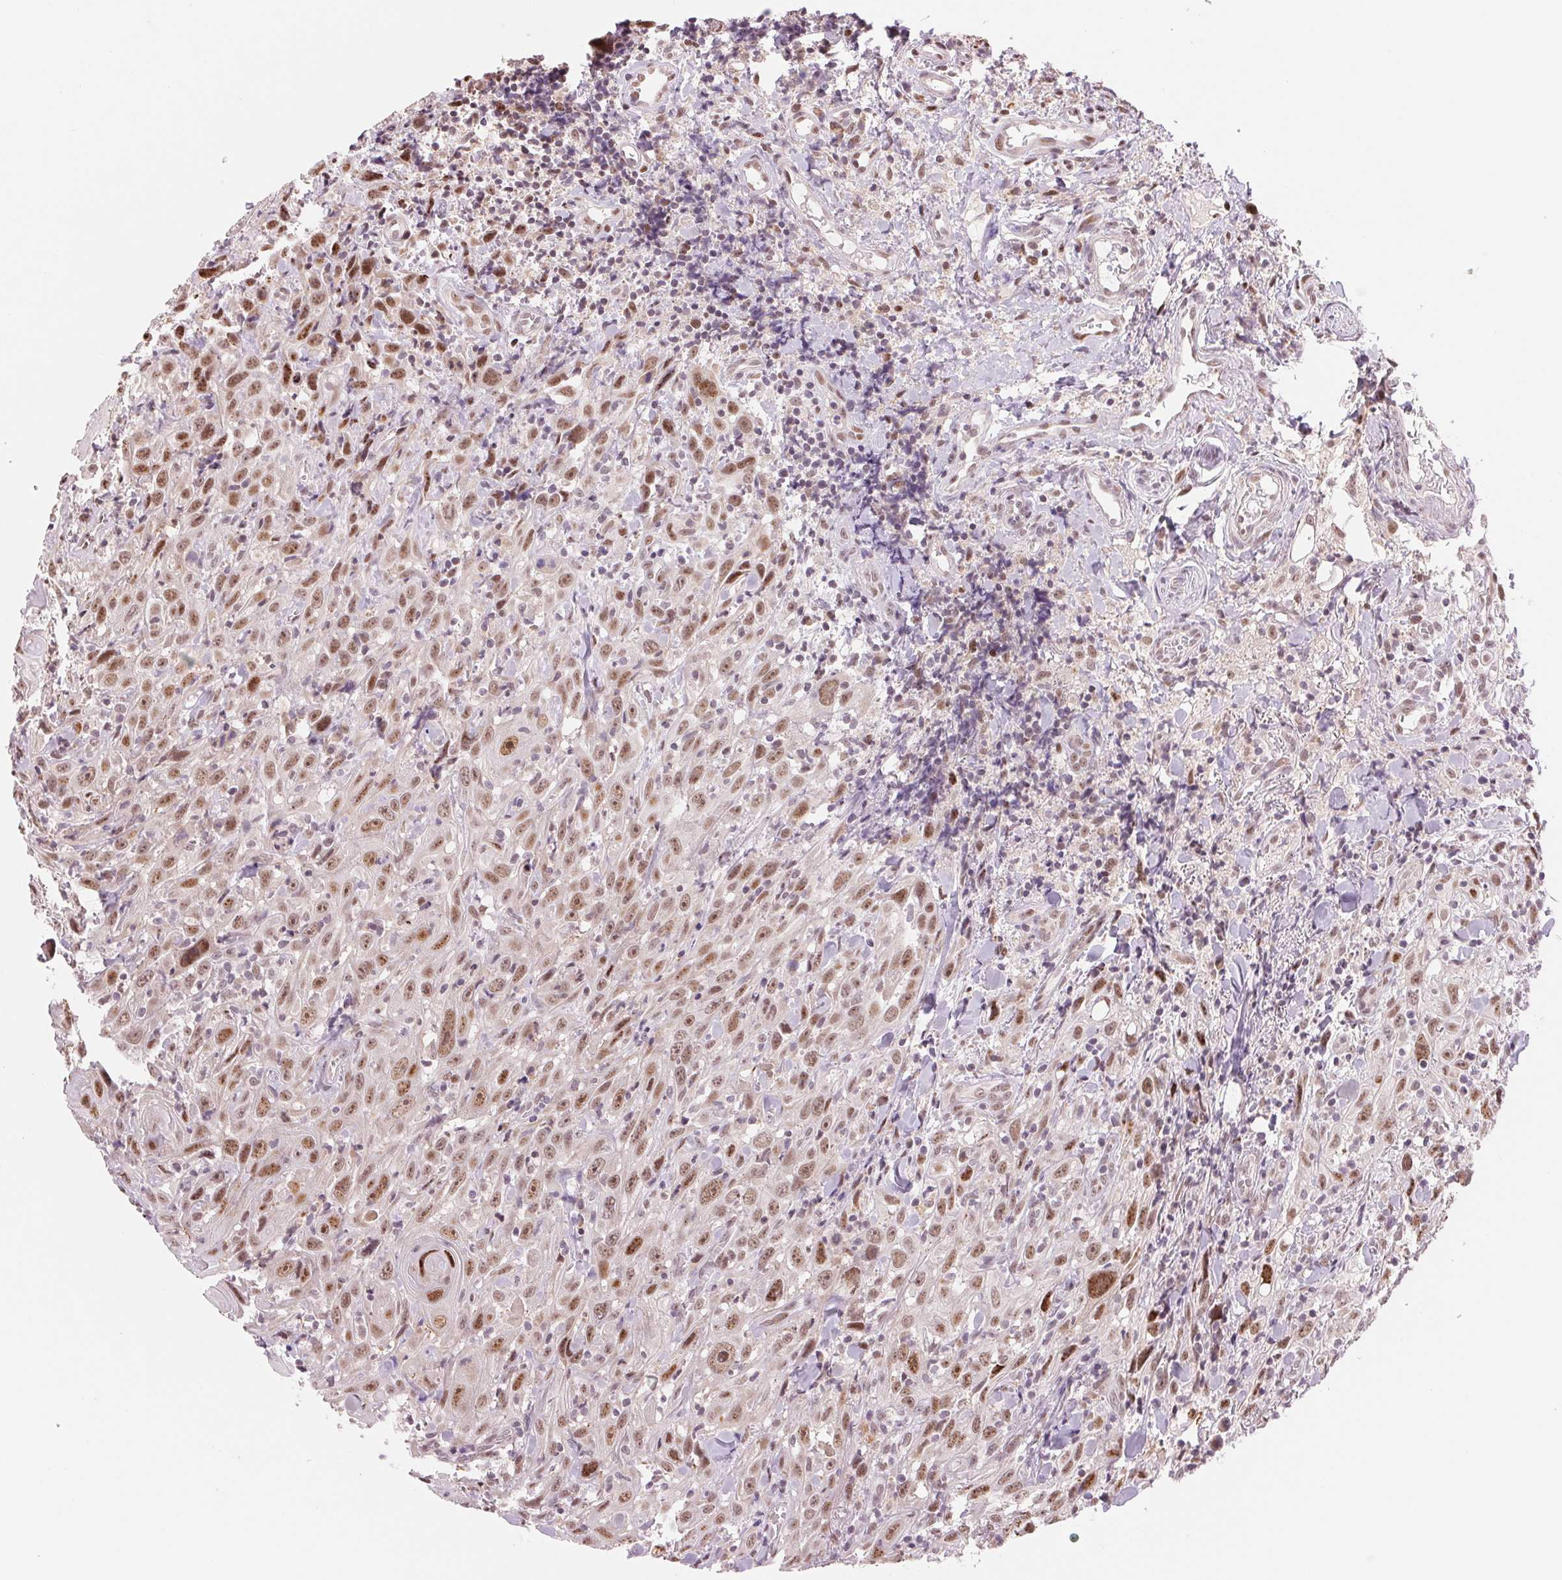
{"staining": {"intensity": "moderate", "quantity": ">75%", "location": "nuclear"}, "tissue": "head and neck cancer", "cell_type": "Tumor cells", "image_type": "cancer", "snomed": [{"axis": "morphology", "description": "Squamous cell carcinoma, NOS"}, {"axis": "topography", "description": "Head-Neck"}], "caption": "Head and neck squamous cell carcinoma was stained to show a protein in brown. There is medium levels of moderate nuclear expression in approximately >75% of tumor cells.", "gene": "ARHGAP32", "patient": {"sex": "female", "age": 95}}